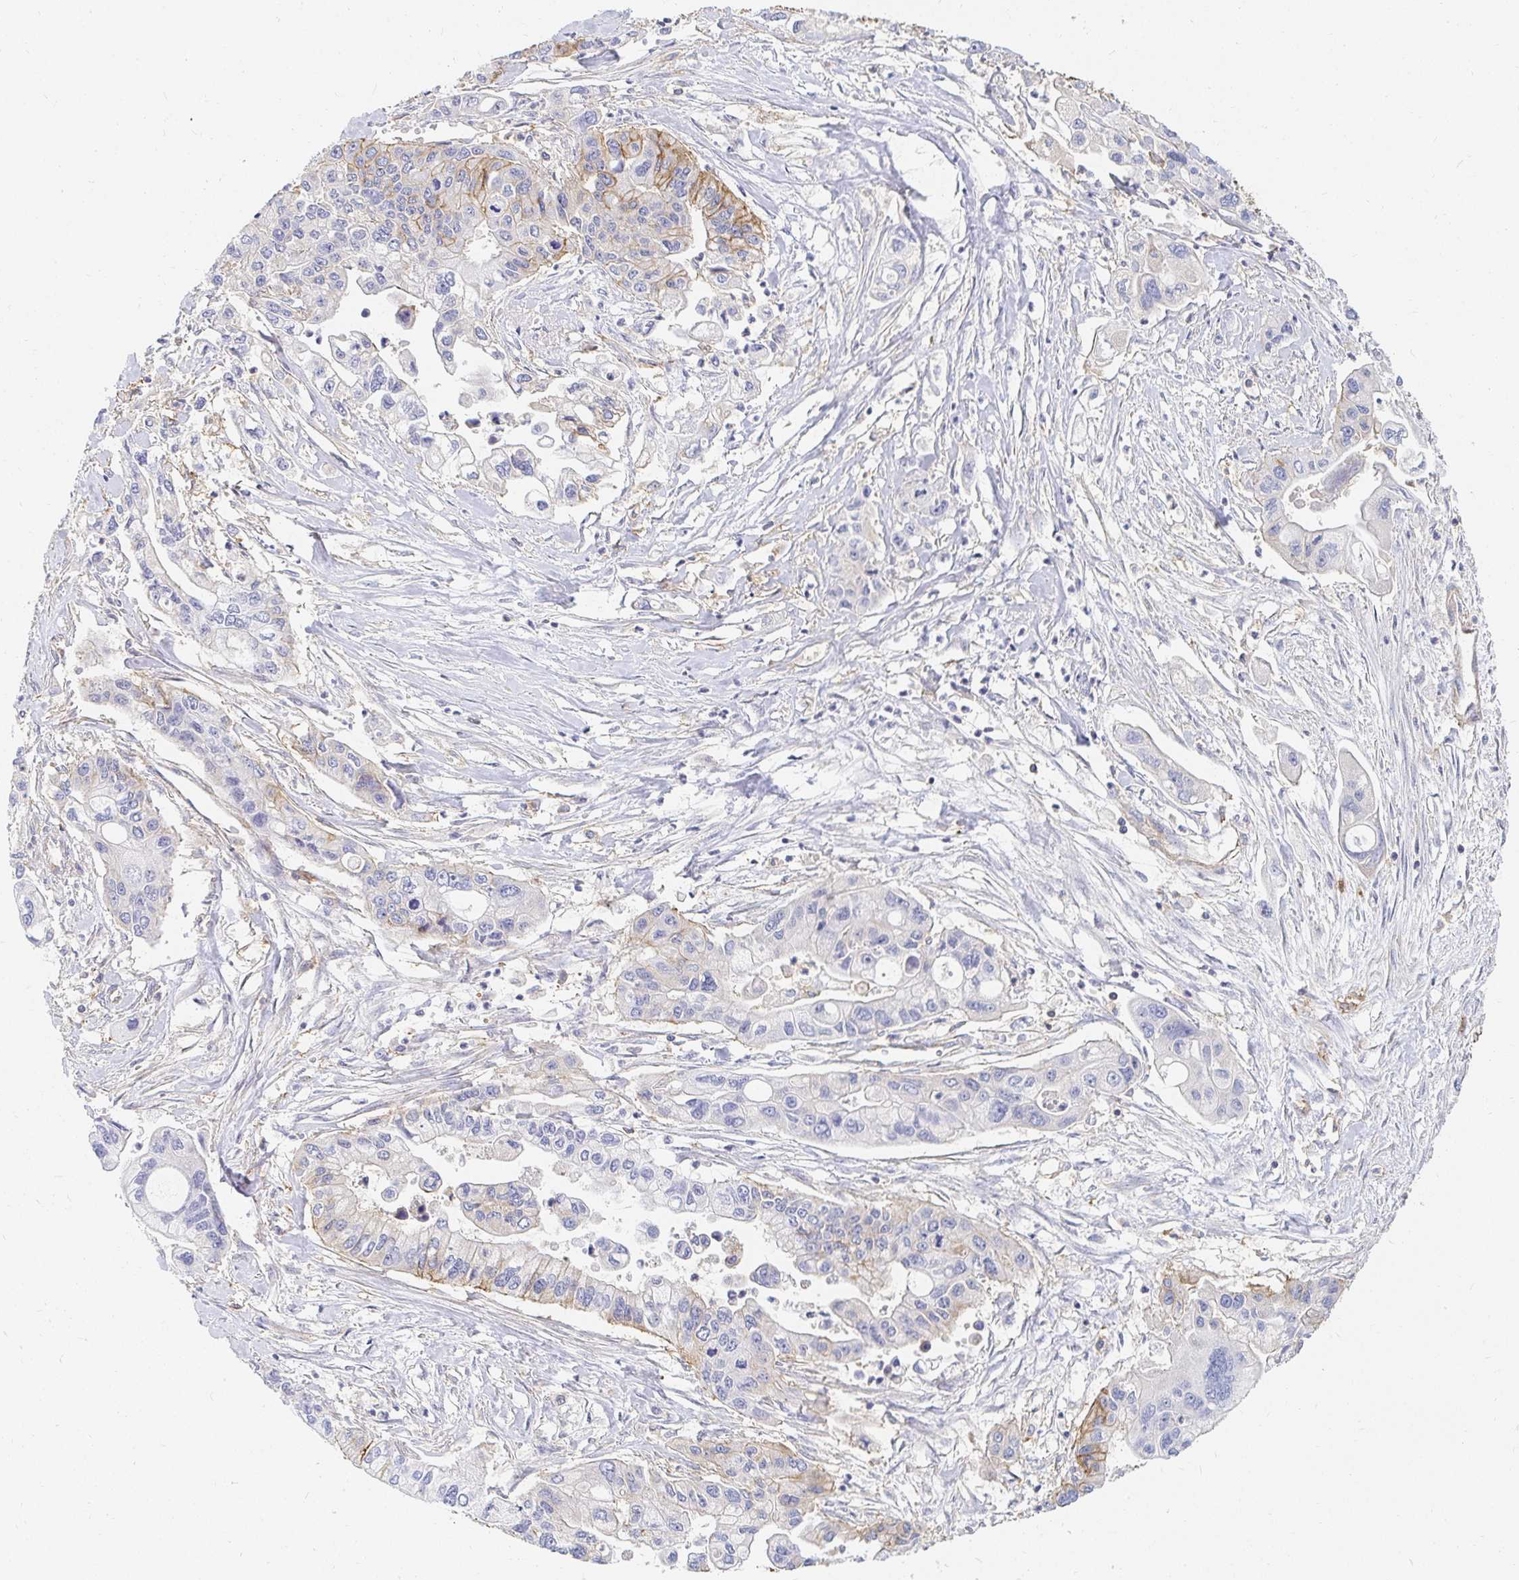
{"staining": {"intensity": "moderate", "quantity": "<25%", "location": "cytoplasmic/membranous"}, "tissue": "pancreatic cancer", "cell_type": "Tumor cells", "image_type": "cancer", "snomed": [{"axis": "morphology", "description": "Adenocarcinoma, NOS"}, {"axis": "topography", "description": "Pancreas"}], "caption": "Pancreatic adenocarcinoma tissue shows moderate cytoplasmic/membranous staining in approximately <25% of tumor cells, visualized by immunohistochemistry.", "gene": "TSPAN19", "patient": {"sex": "male", "age": 62}}